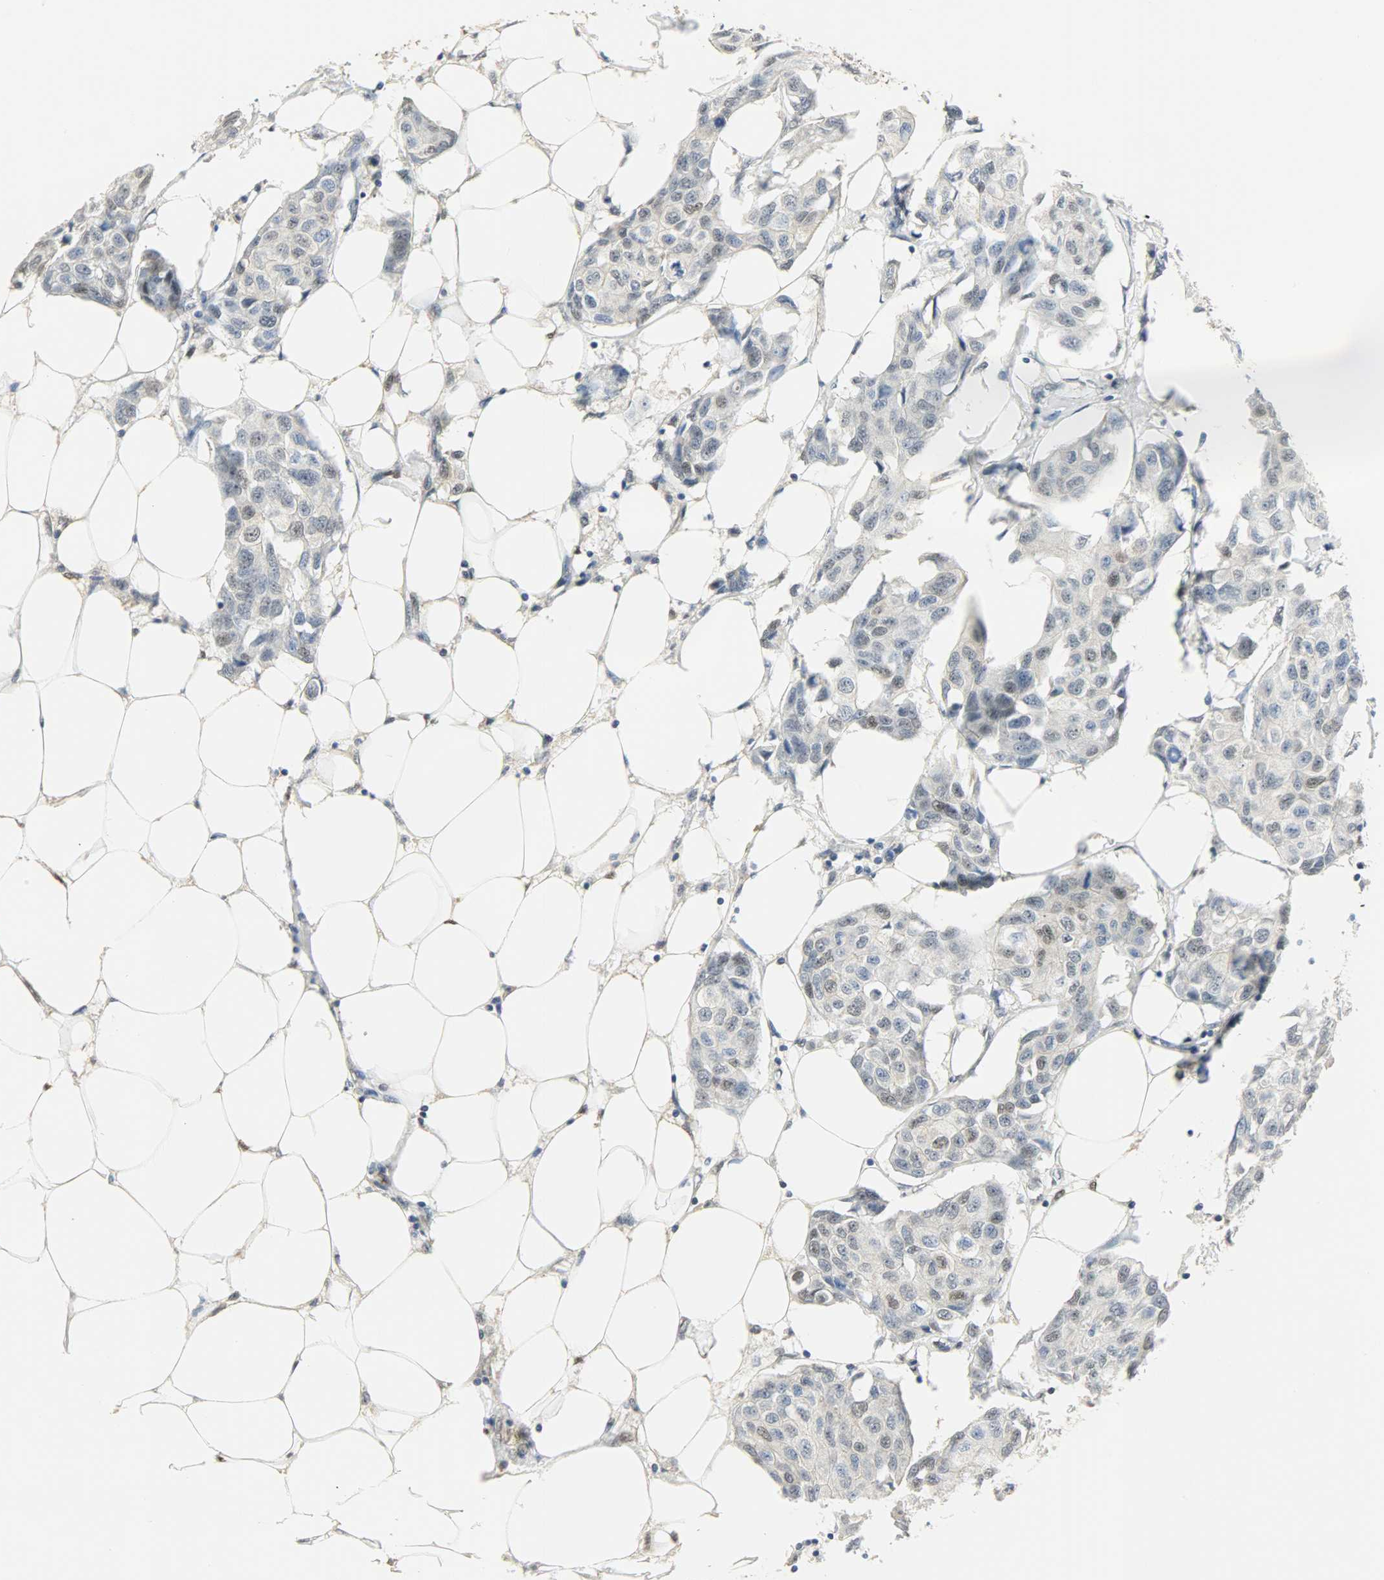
{"staining": {"intensity": "moderate", "quantity": ">75%", "location": "nuclear"}, "tissue": "breast cancer", "cell_type": "Tumor cells", "image_type": "cancer", "snomed": [{"axis": "morphology", "description": "Duct carcinoma"}, {"axis": "topography", "description": "Breast"}], "caption": "IHC histopathology image of neoplastic tissue: human breast cancer stained using IHC reveals medium levels of moderate protein expression localized specifically in the nuclear of tumor cells, appearing as a nuclear brown color.", "gene": "NPEPL1", "patient": {"sex": "female", "age": 80}}